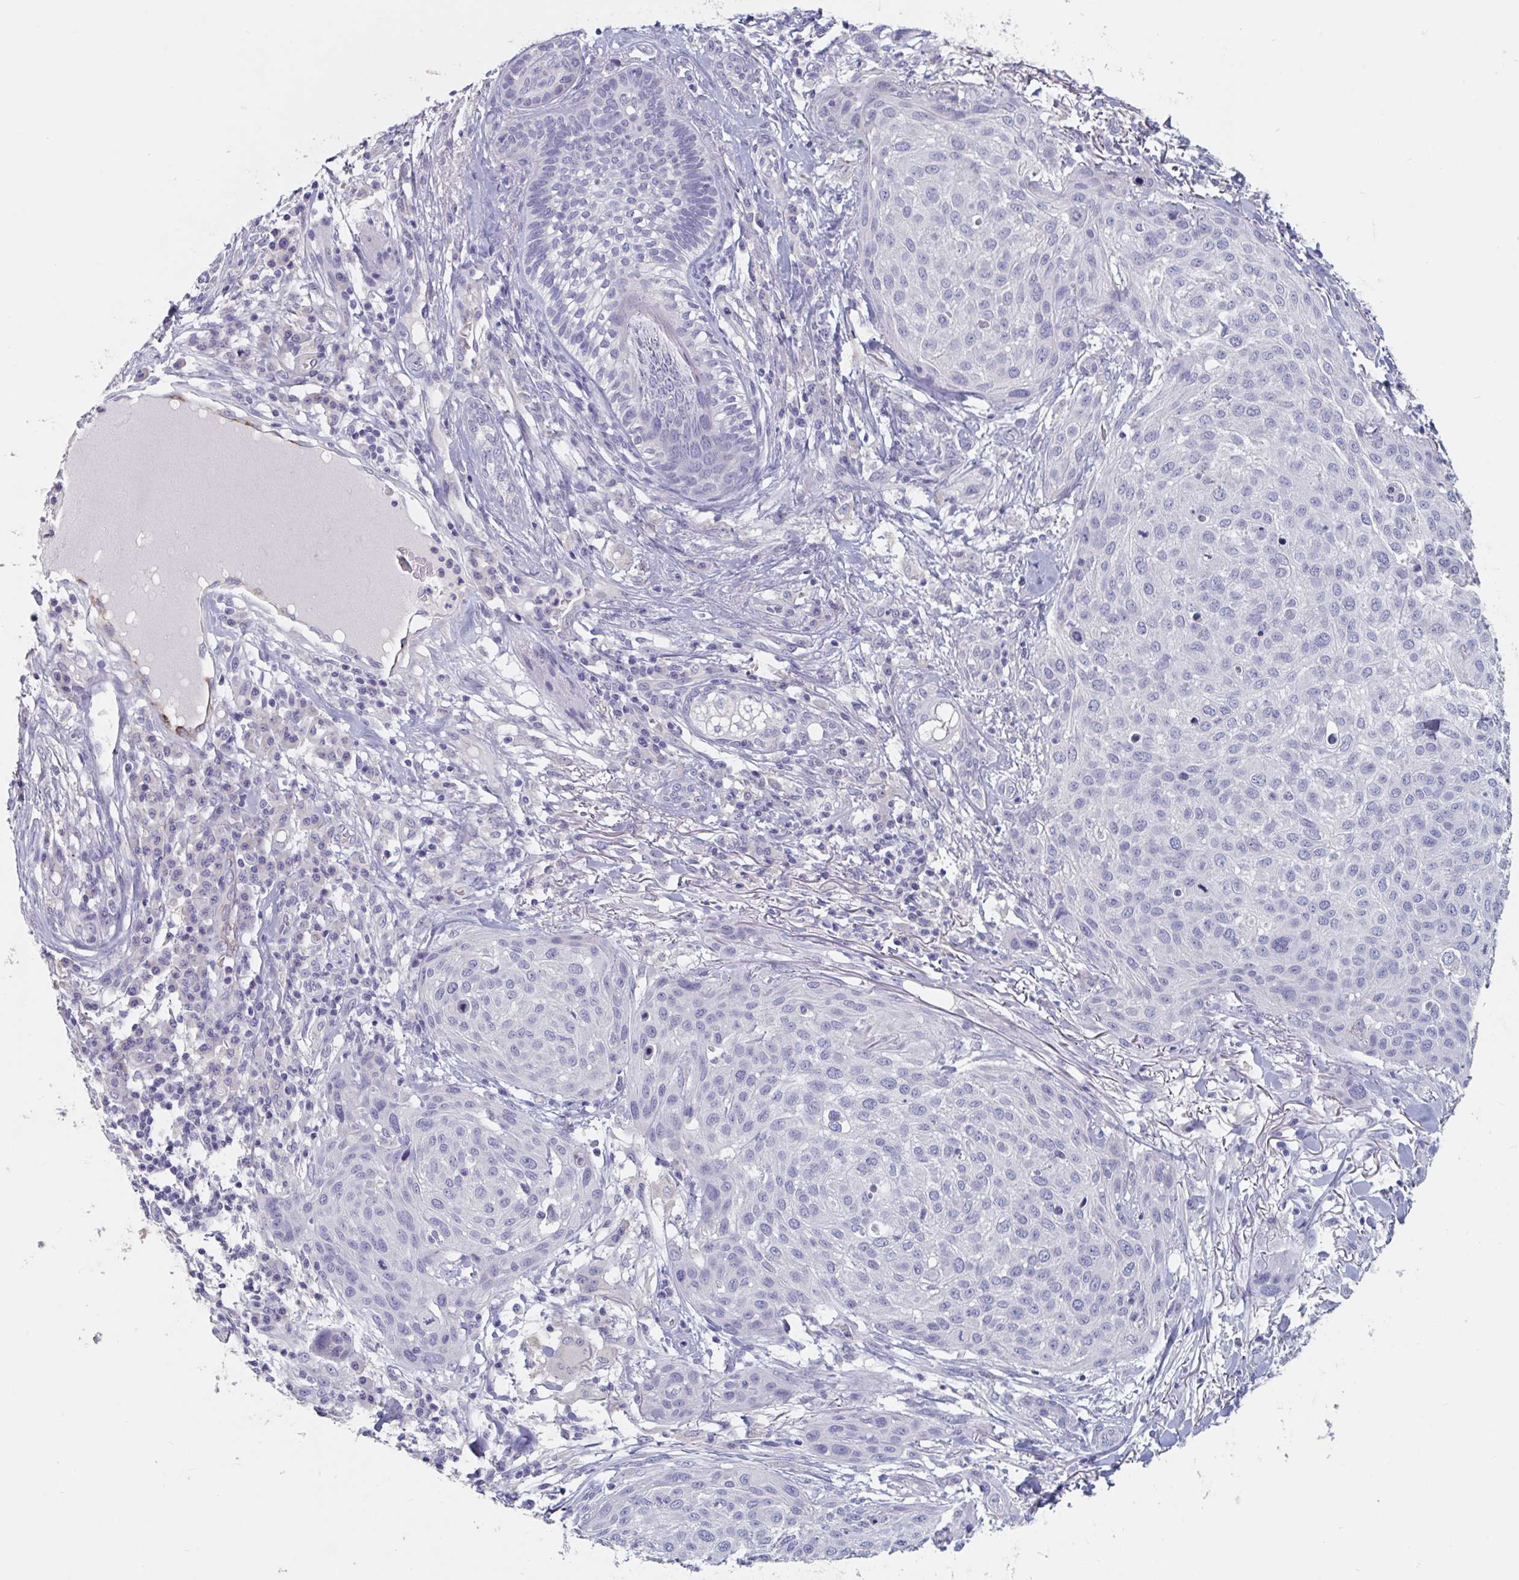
{"staining": {"intensity": "negative", "quantity": "none", "location": "none"}, "tissue": "skin cancer", "cell_type": "Tumor cells", "image_type": "cancer", "snomed": [{"axis": "morphology", "description": "Squamous cell carcinoma, NOS"}, {"axis": "topography", "description": "Skin"}], "caption": "Immunohistochemical staining of skin cancer demonstrates no significant expression in tumor cells.", "gene": "ABHD16A", "patient": {"sex": "female", "age": 87}}